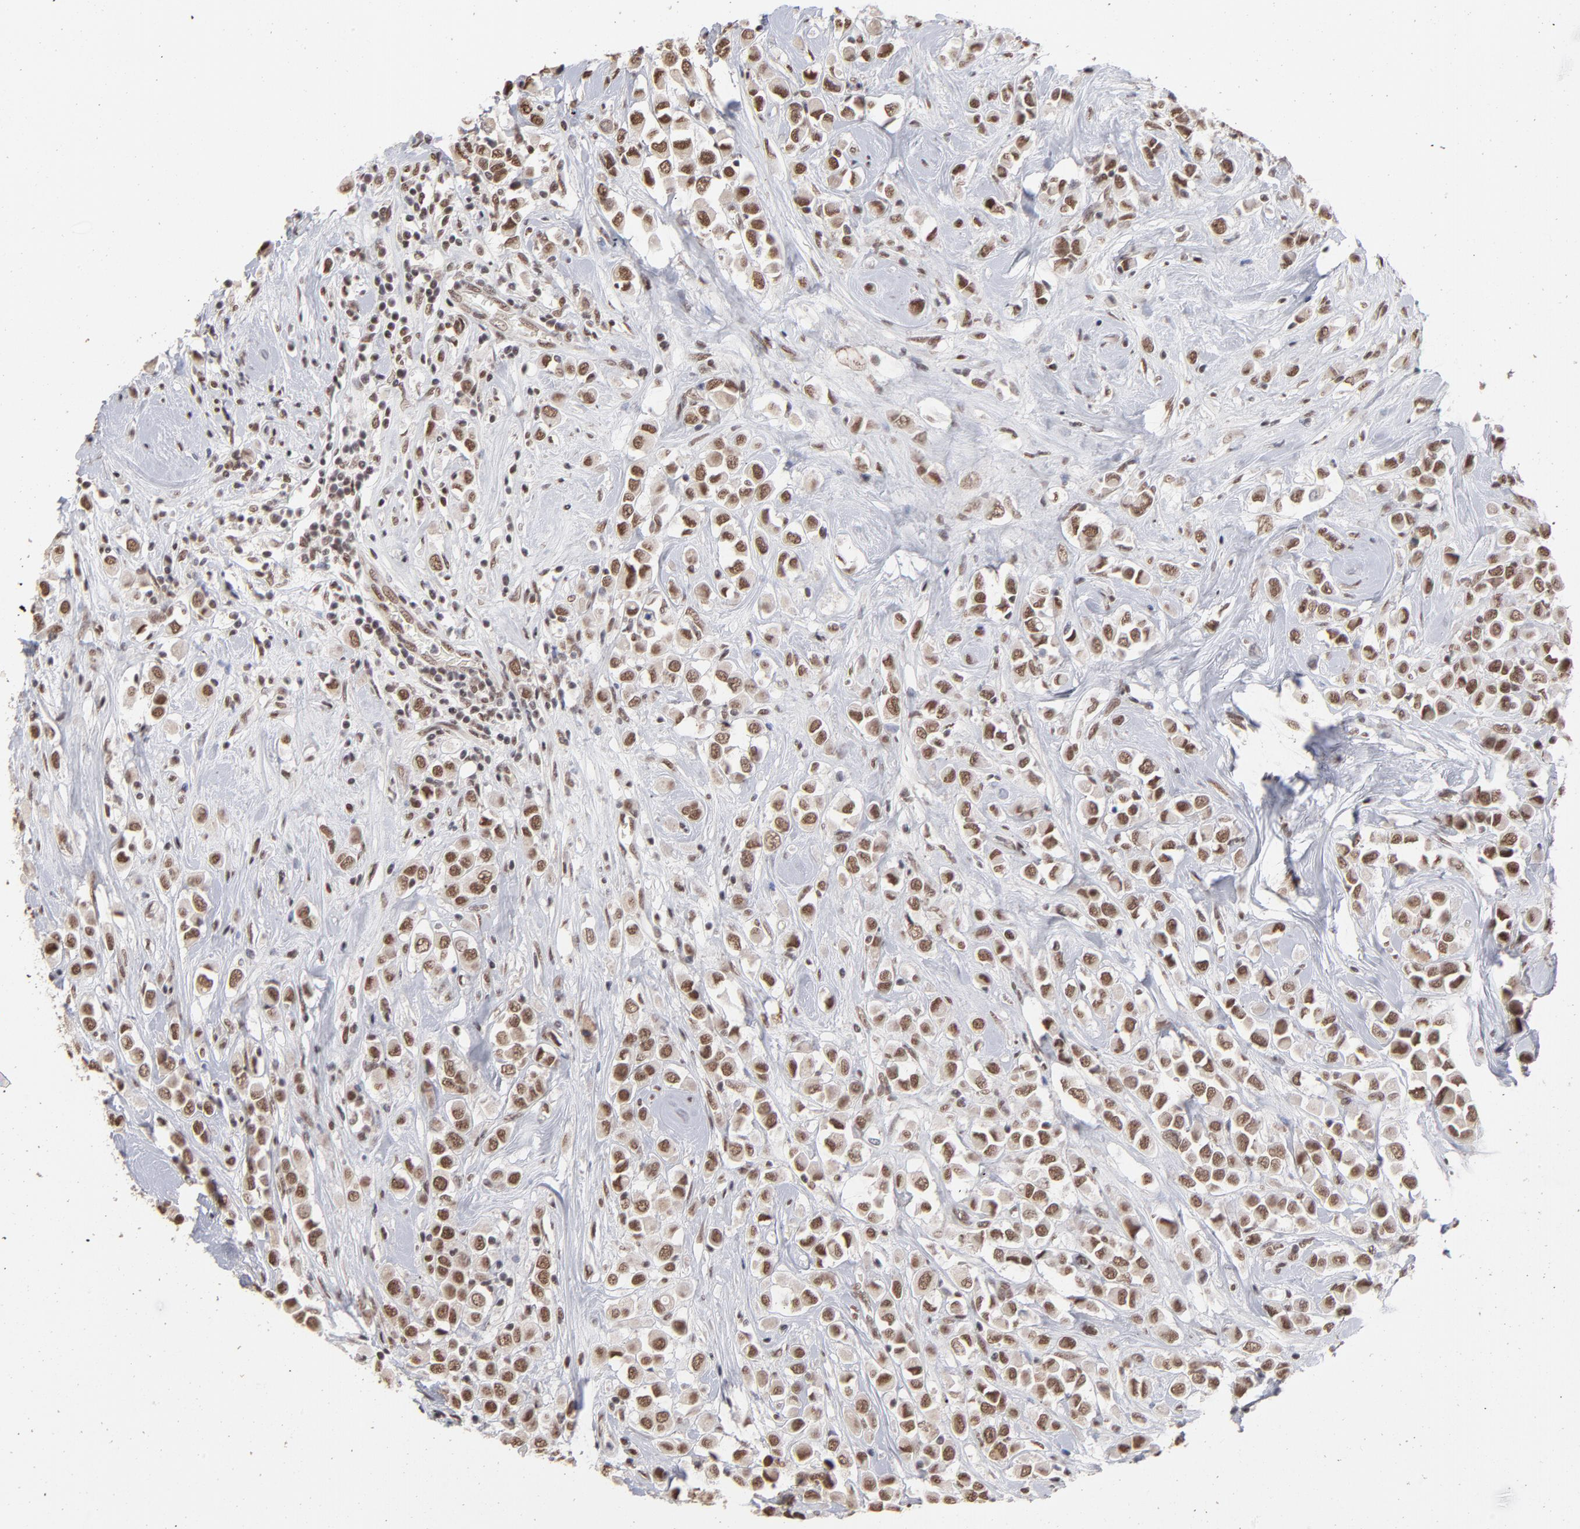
{"staining": {"intensity": "strong", "quantity": ">75%", "location": "cytoplasmic/membranous,nuclear"}, "tissue": "breast cancer", "cell_type": "Tumor cells", "image_type": "cancer", "snomed": [{"axis": "morphology", "description": "Duct carcinoma"}, {"axis": "topography", "description": "Breast"}], "caption": "Breast infiltrating ductal carcinoma stained with immunohistochemistry reveals strong cytoplasmic/membranous and nuclear expression in approximately >75% of tumor cells.", "gene": "ZNF3", "patient": {"sex": "female", "age": 61}}